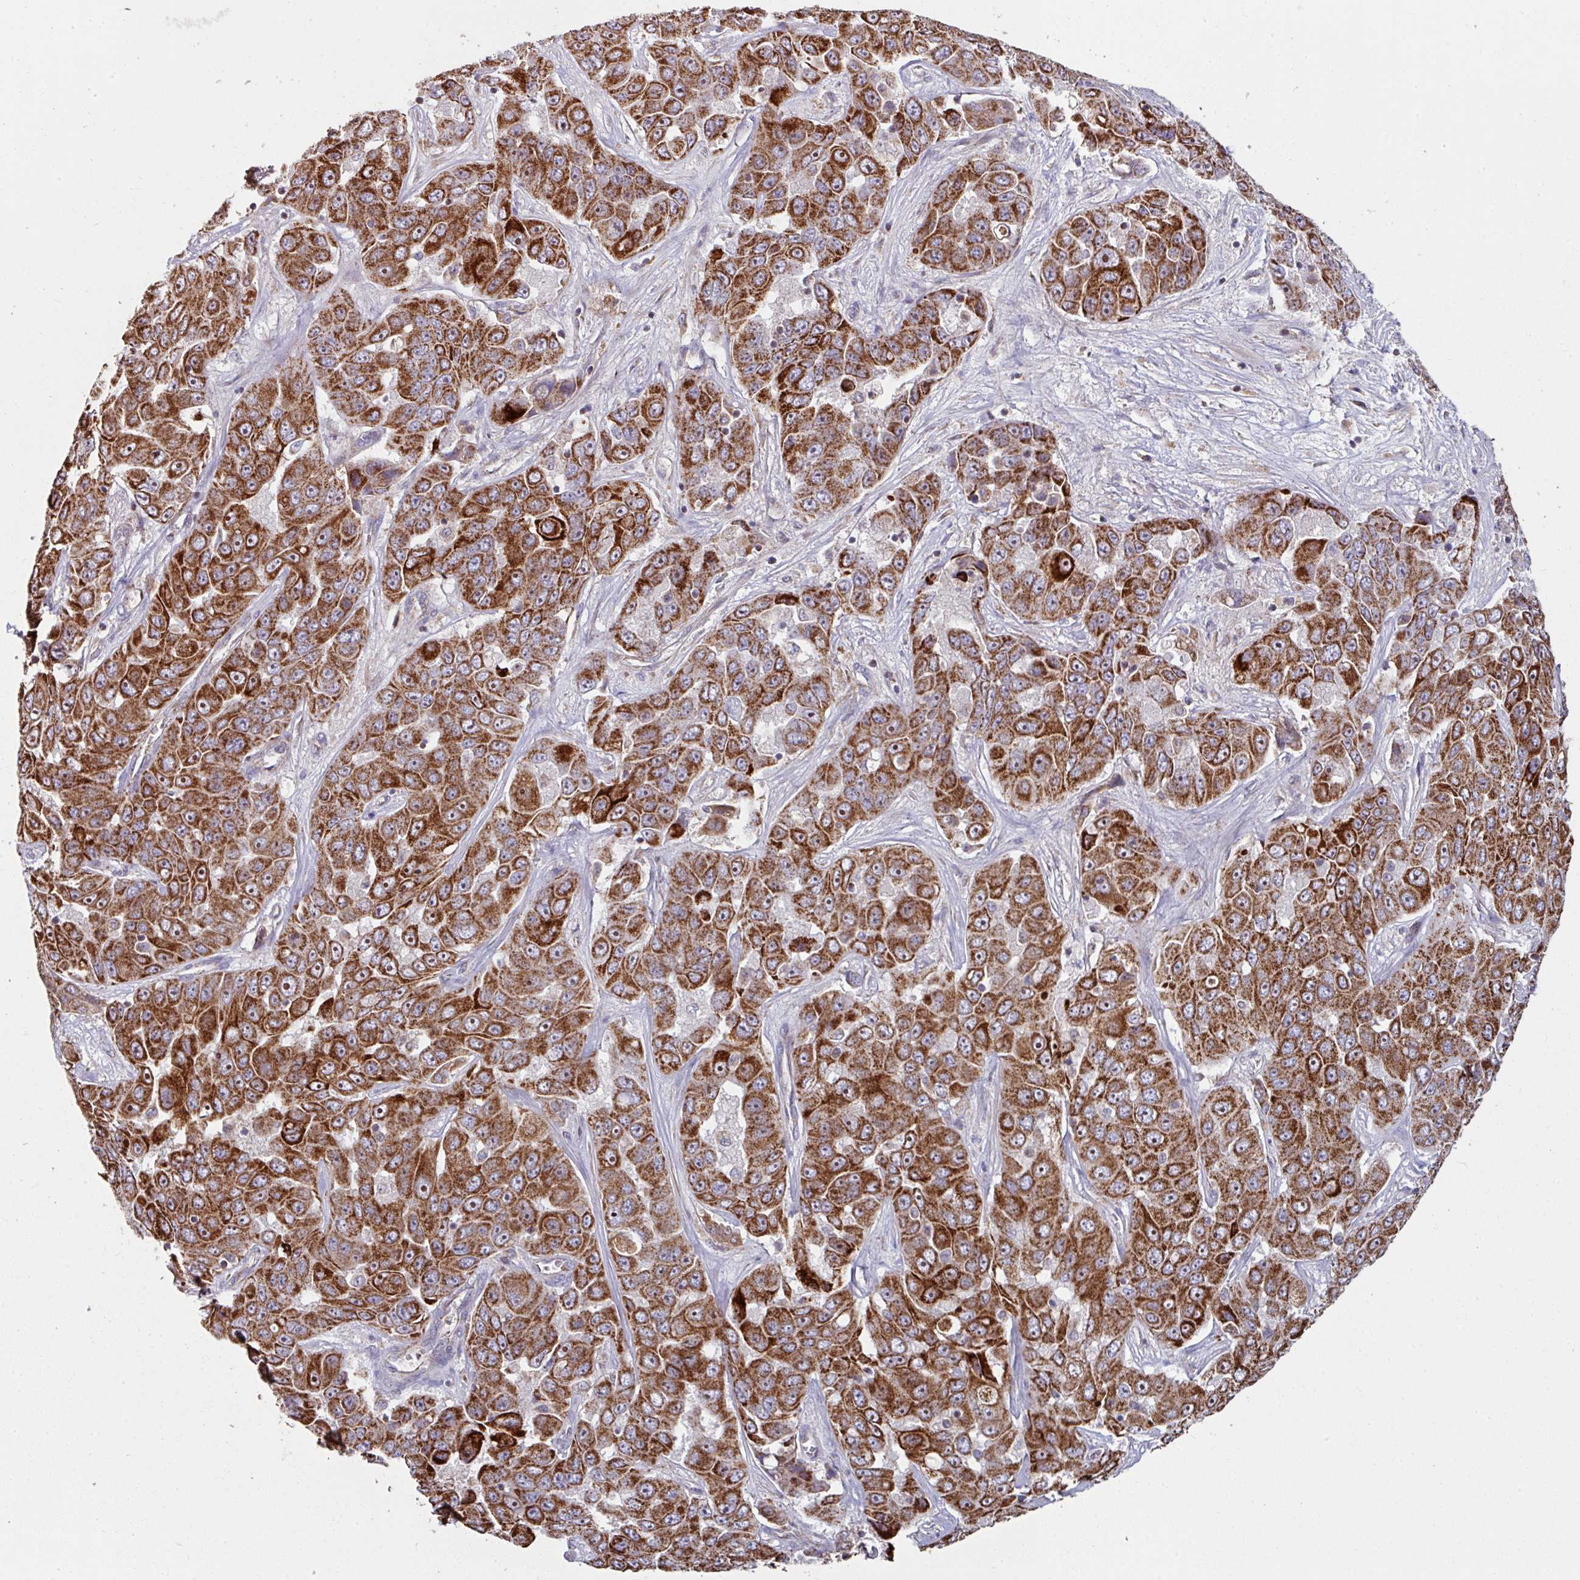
{"staining": {"intensity": "strong", "quantity": ">75%", "location": "cytoplasmic/membranous,nuclear"}, "tissue": "liver cancer", "cell_type": "Tumor cells", "image_type": "cancer", "snomed": [{"axis": "morphology", "description": "Cholangiocarcinoma"}, {"axis": "topography", "description": "Liver"}], "caption": "Human liver cancer (cholangiocarcinoma) stained with a brown dye reveals strong cytoplasmic/membranous and nuclear positive expression in approximately >75% of tumor cells.", "gene": "OR2D3", "patient": {"sex": "female", "age": 52}}